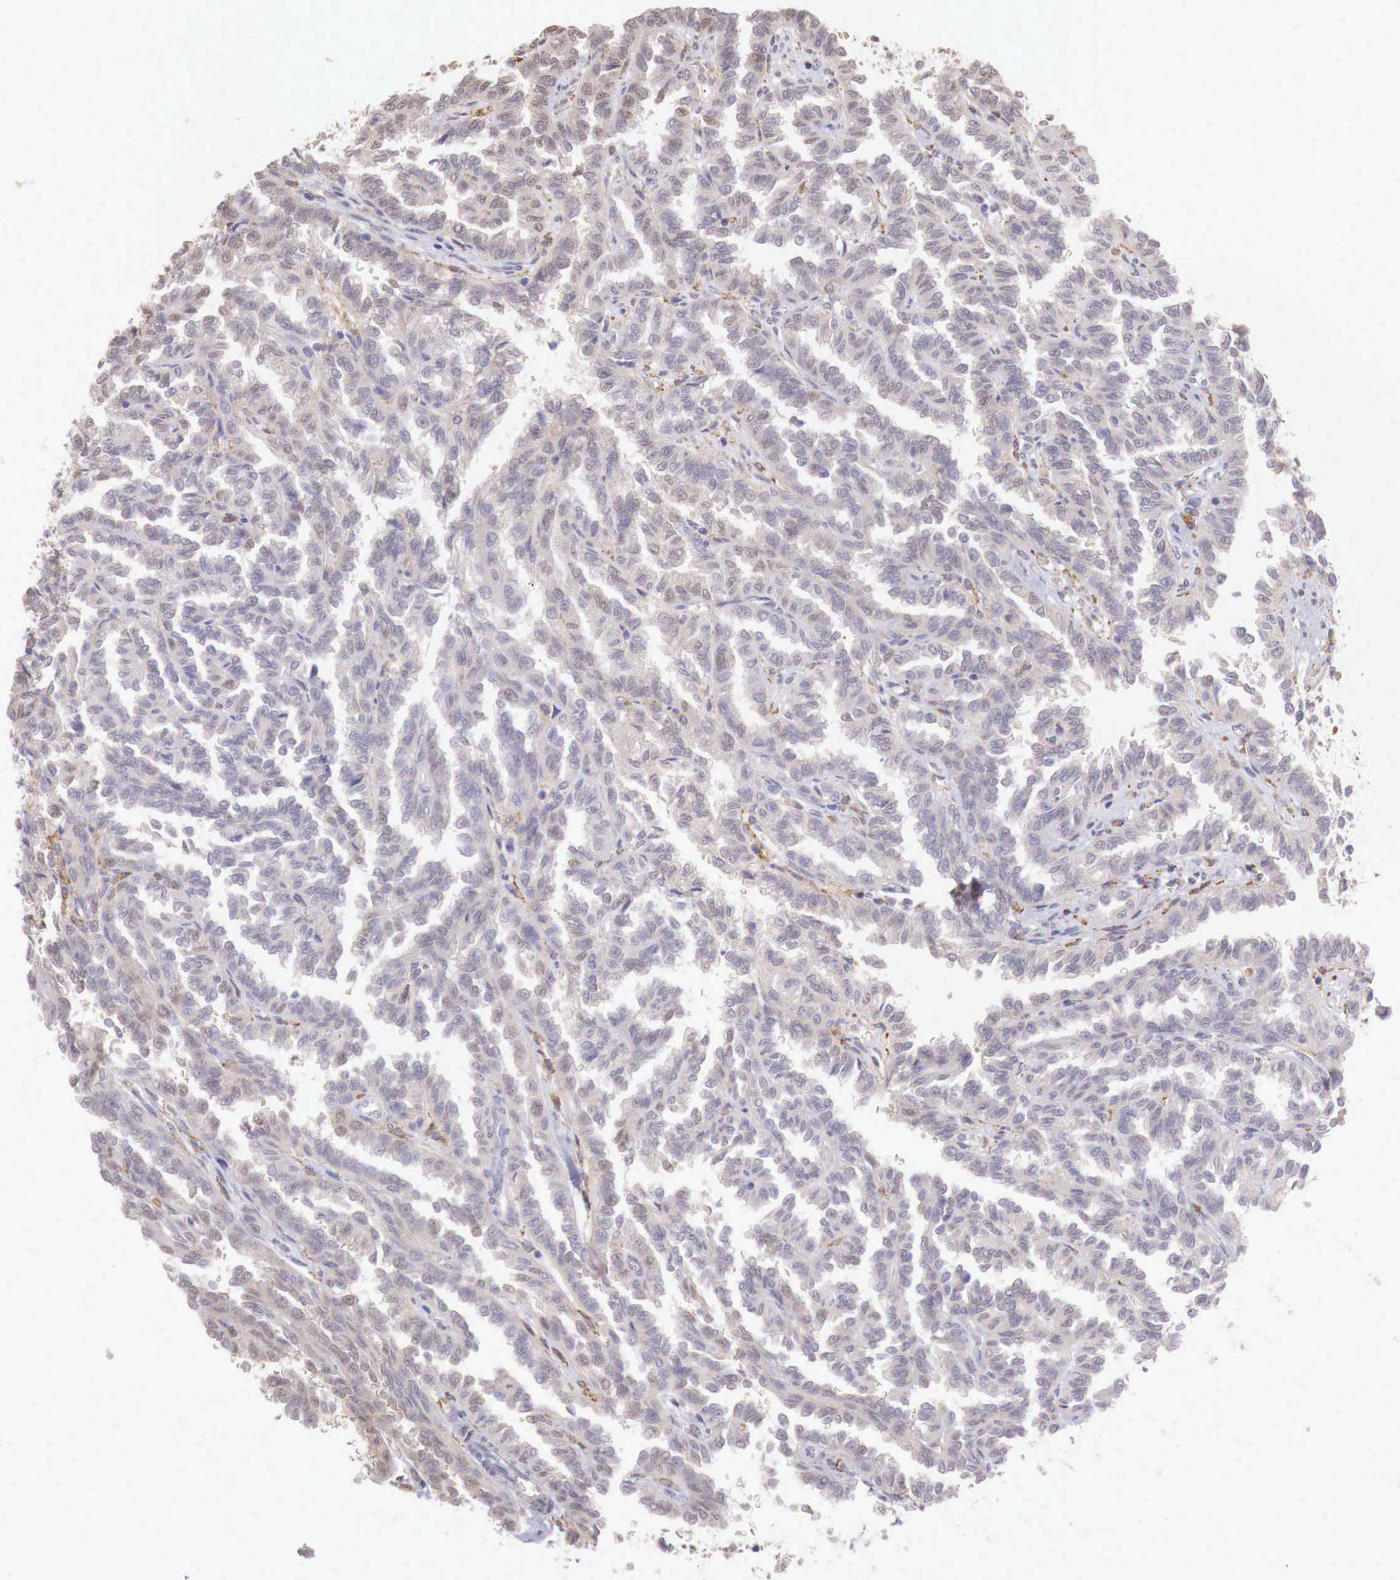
{"staining": {"intensity": "weak", "quantity": "25%-75%", "location": "cytoplasmic/membranous"}, "tissue": "renal cancer", "cell_type": "Tumor cells", "image_type": "cancer", "snomed": [{"axis": "morphology", "description": "Inflammation, NOS"}, {"axis": "morphology", "description": "Adenocarcinoma, NOS"}, {"axis": "topography", "description": "Kidney"}], "caption": "A micrograph of human renal cancer (adenocarcinoma) stained for a protein reveals weak cytoplasmic/membranous brown staining in tumor cells. (DAB IHC, brown staining for protein, blue staining for nuclei).", "gene": "CHRDL1", "patient": {"sex": "male", "age": 68}}